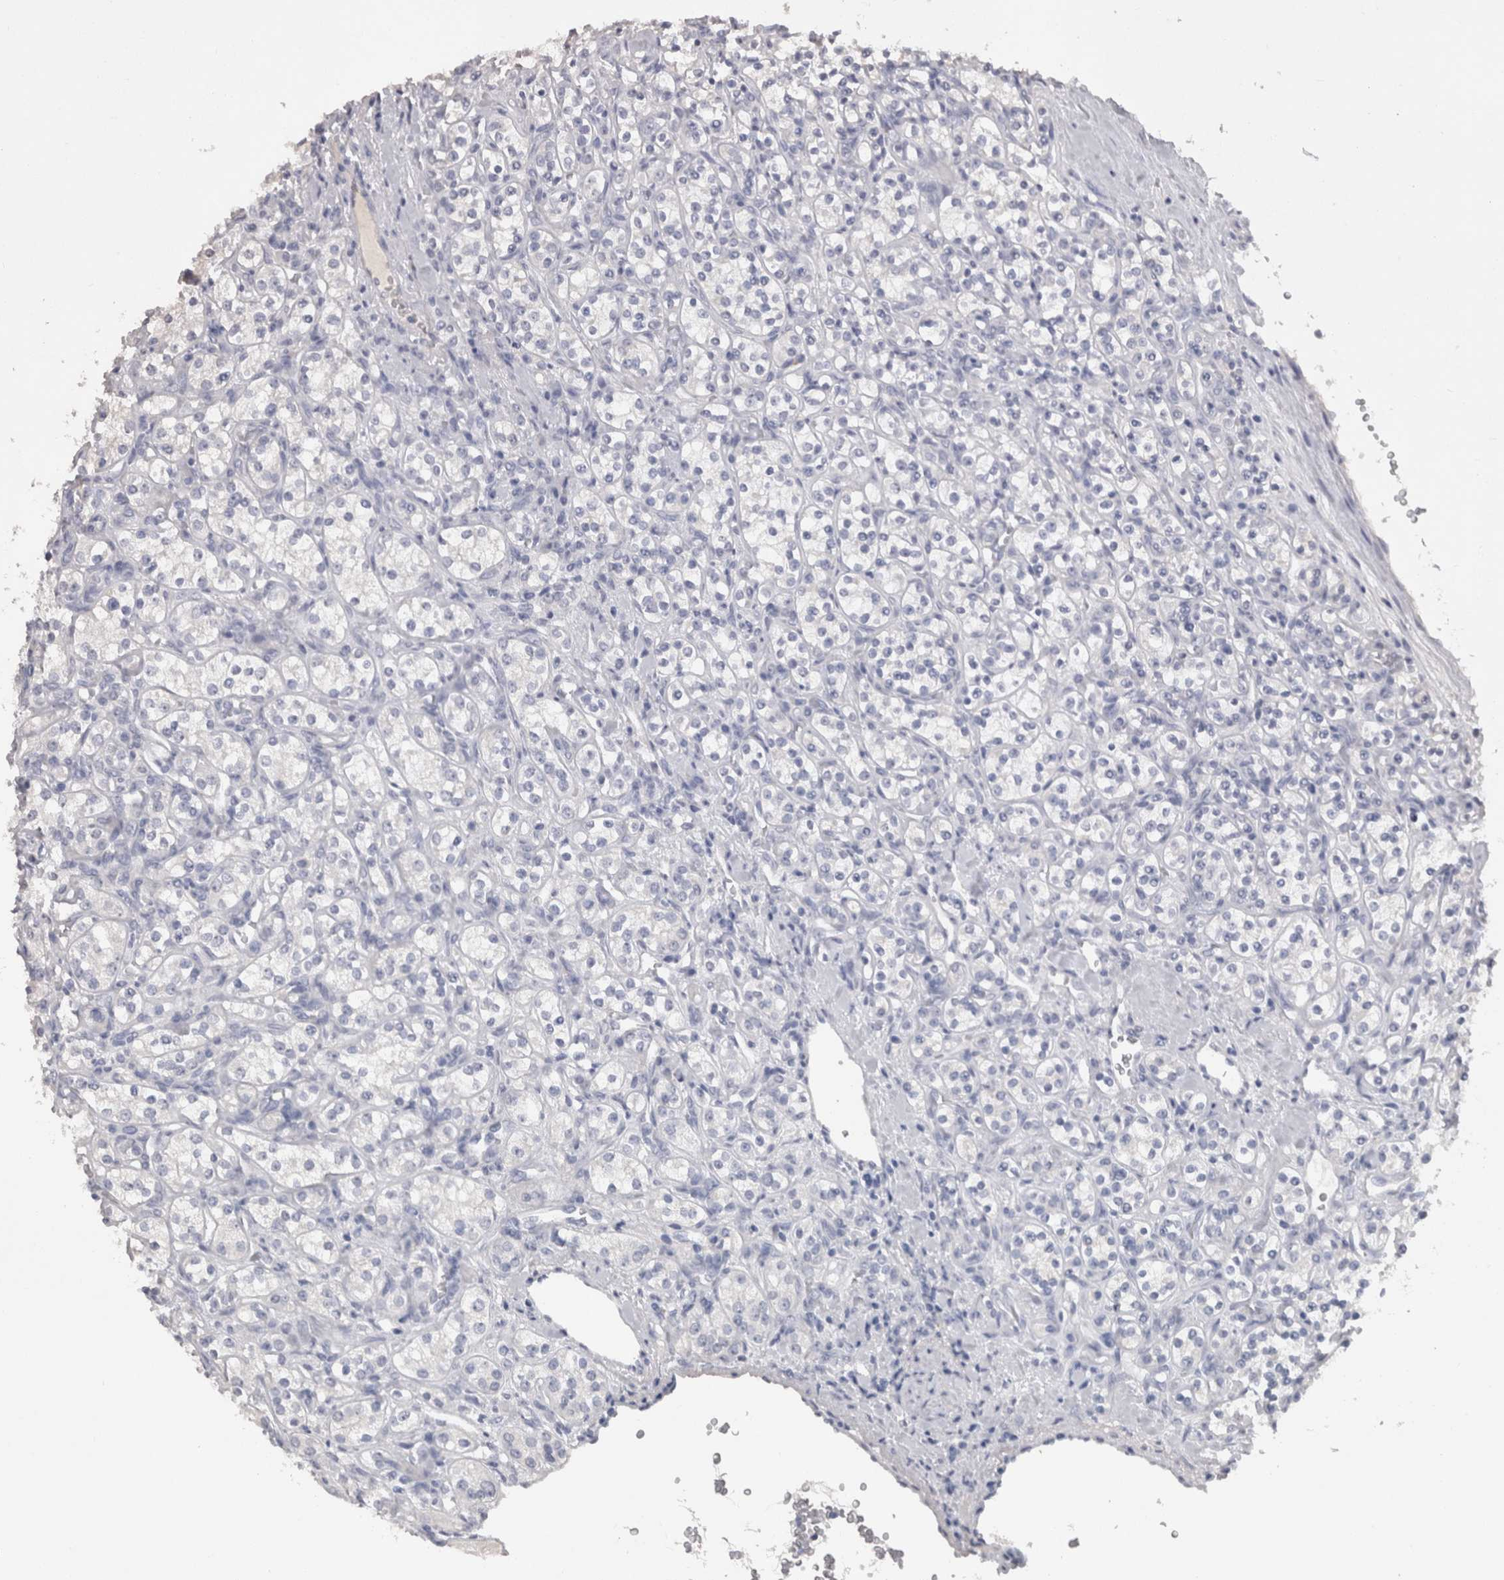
{"staining": {"intensity": "negative", "quantity": "none", "location": "none"}, "tissue": "renal cancer", "cell_type": "Tumor cells", "image_type": "cancer", "snomed": [{"axis": "morphology", "description": "Adenocarcinoma, NOS"}, {"axis": "topography", "description": "Kidney"}], "caption": "This is a photomicrograph of immunohistochemistry (IHC) staining of renal adenocarcinoma, which shows no positivity in tumor cells.", "gene": "ADAM2", "patient": {"sex": "male", "age": 77}}